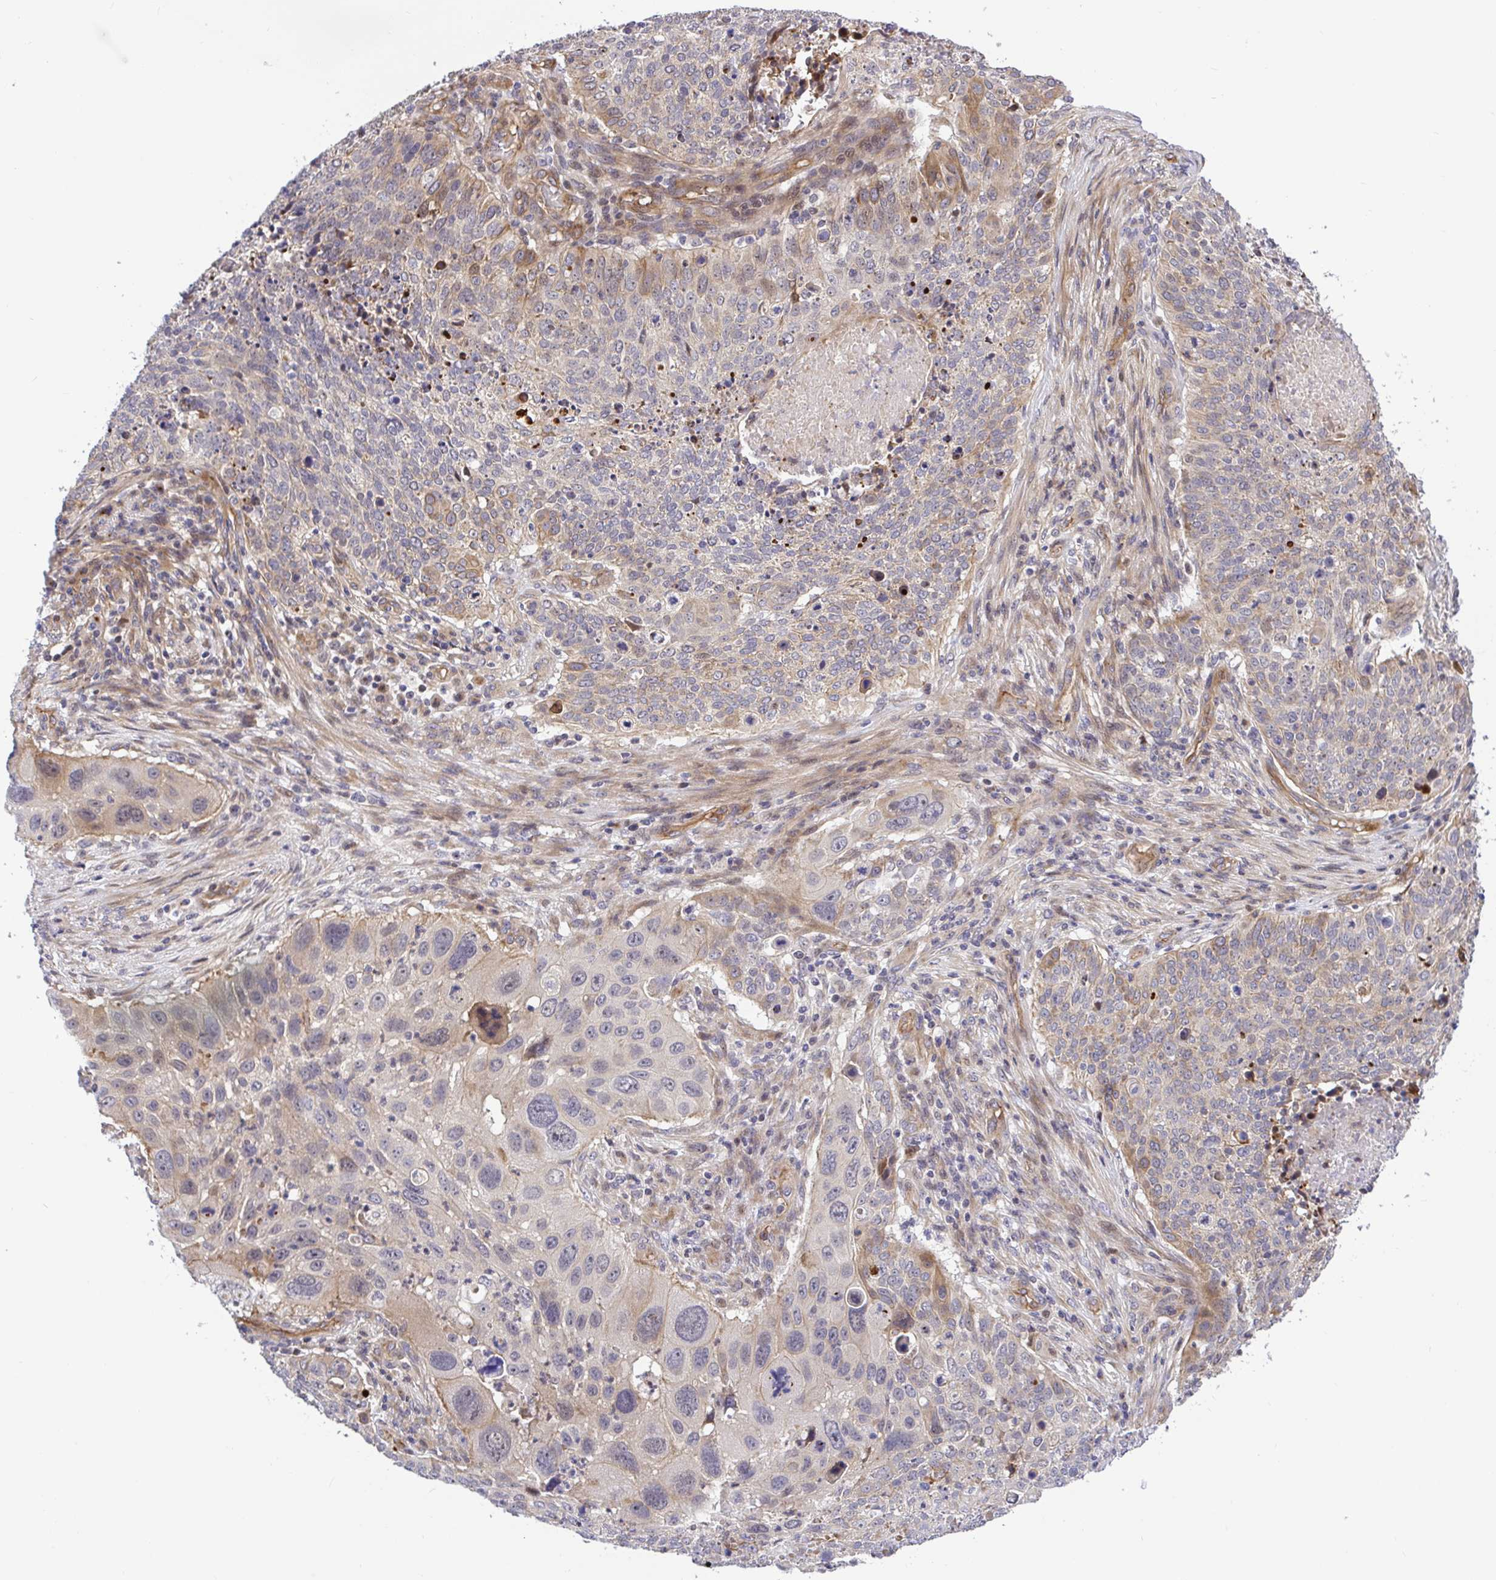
{"staining": {"intensity": "moderate", "quantity": "25%-75%", "location": "cytoplasmic/membranous"}, "tissue": "lung cancer", "cell_type": "Tumor cells", "image_type": "cancer", "snomed": [{"axis": "morphology", "description": "Squamous cell carcinoma, NOS"}, {"axis": "topography", "description": "Lung"}], "caption": "This micrograph demonstrates immunohistochemistry staining of lung cancer, with medium moderate cytoplasmic/membranous expression in approximately 25%-75% of tumor cells.", "gene": "TRIM55", "patient": {"sex": "male", "age": 63}}